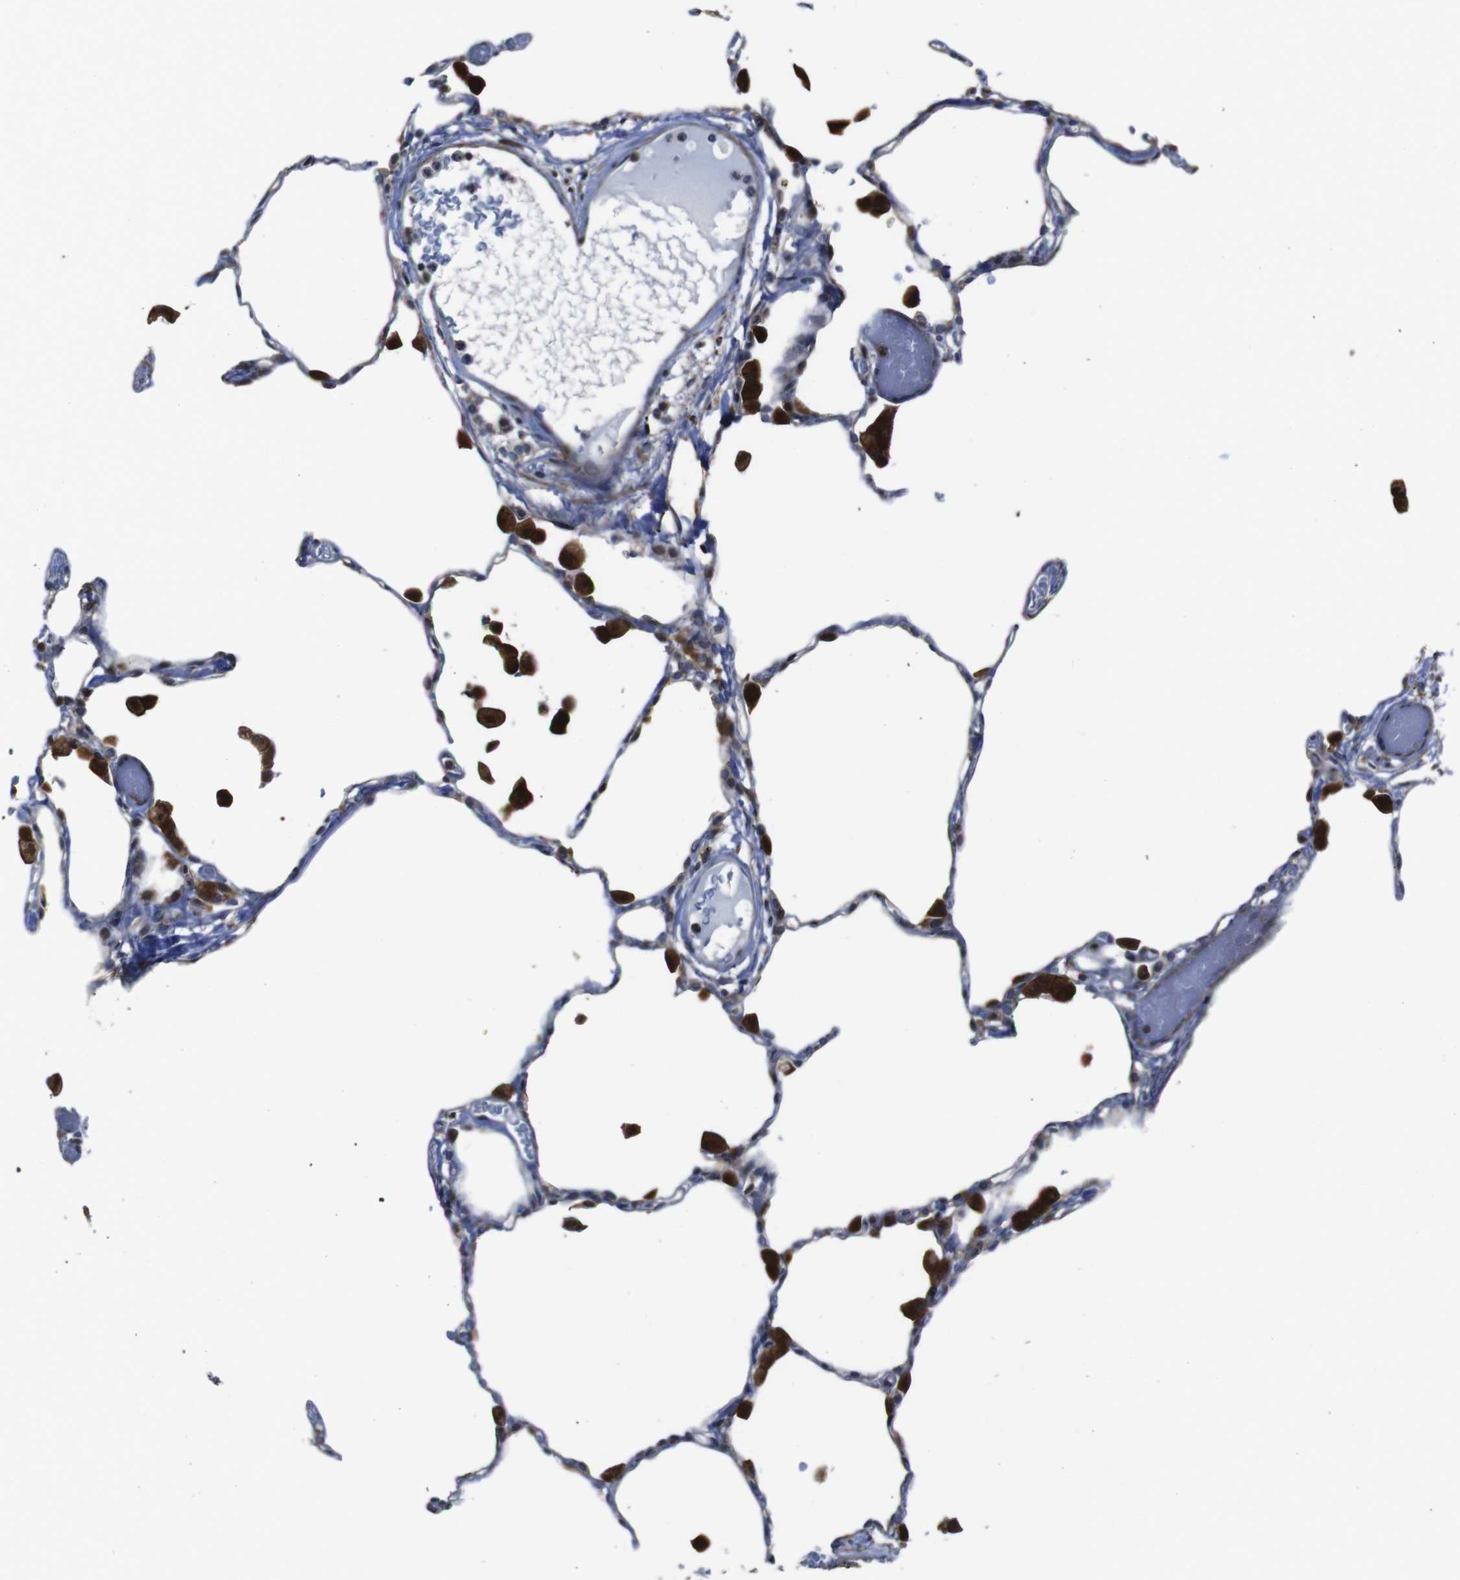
{"staining": {"intensity": "moderate", "quantity": "<25%", "location": "cytoplasmic/membranous"}, "tissue": "lung", "cell_type": "Alveolar cells", "image_type": "normal", "snomed": [{"axis": "morphology", "description": "Normal tissue, NOS"}, {"axis": "topography", "description": "Lung"}], "caption": "IHC (DAB) staining of benign human lung displays moderate cytoplasmic/membranous protein expression in approximately <25% of alveolar cells.", "gene": "SNN", "patient": {"sex": "female", "age": 49}}